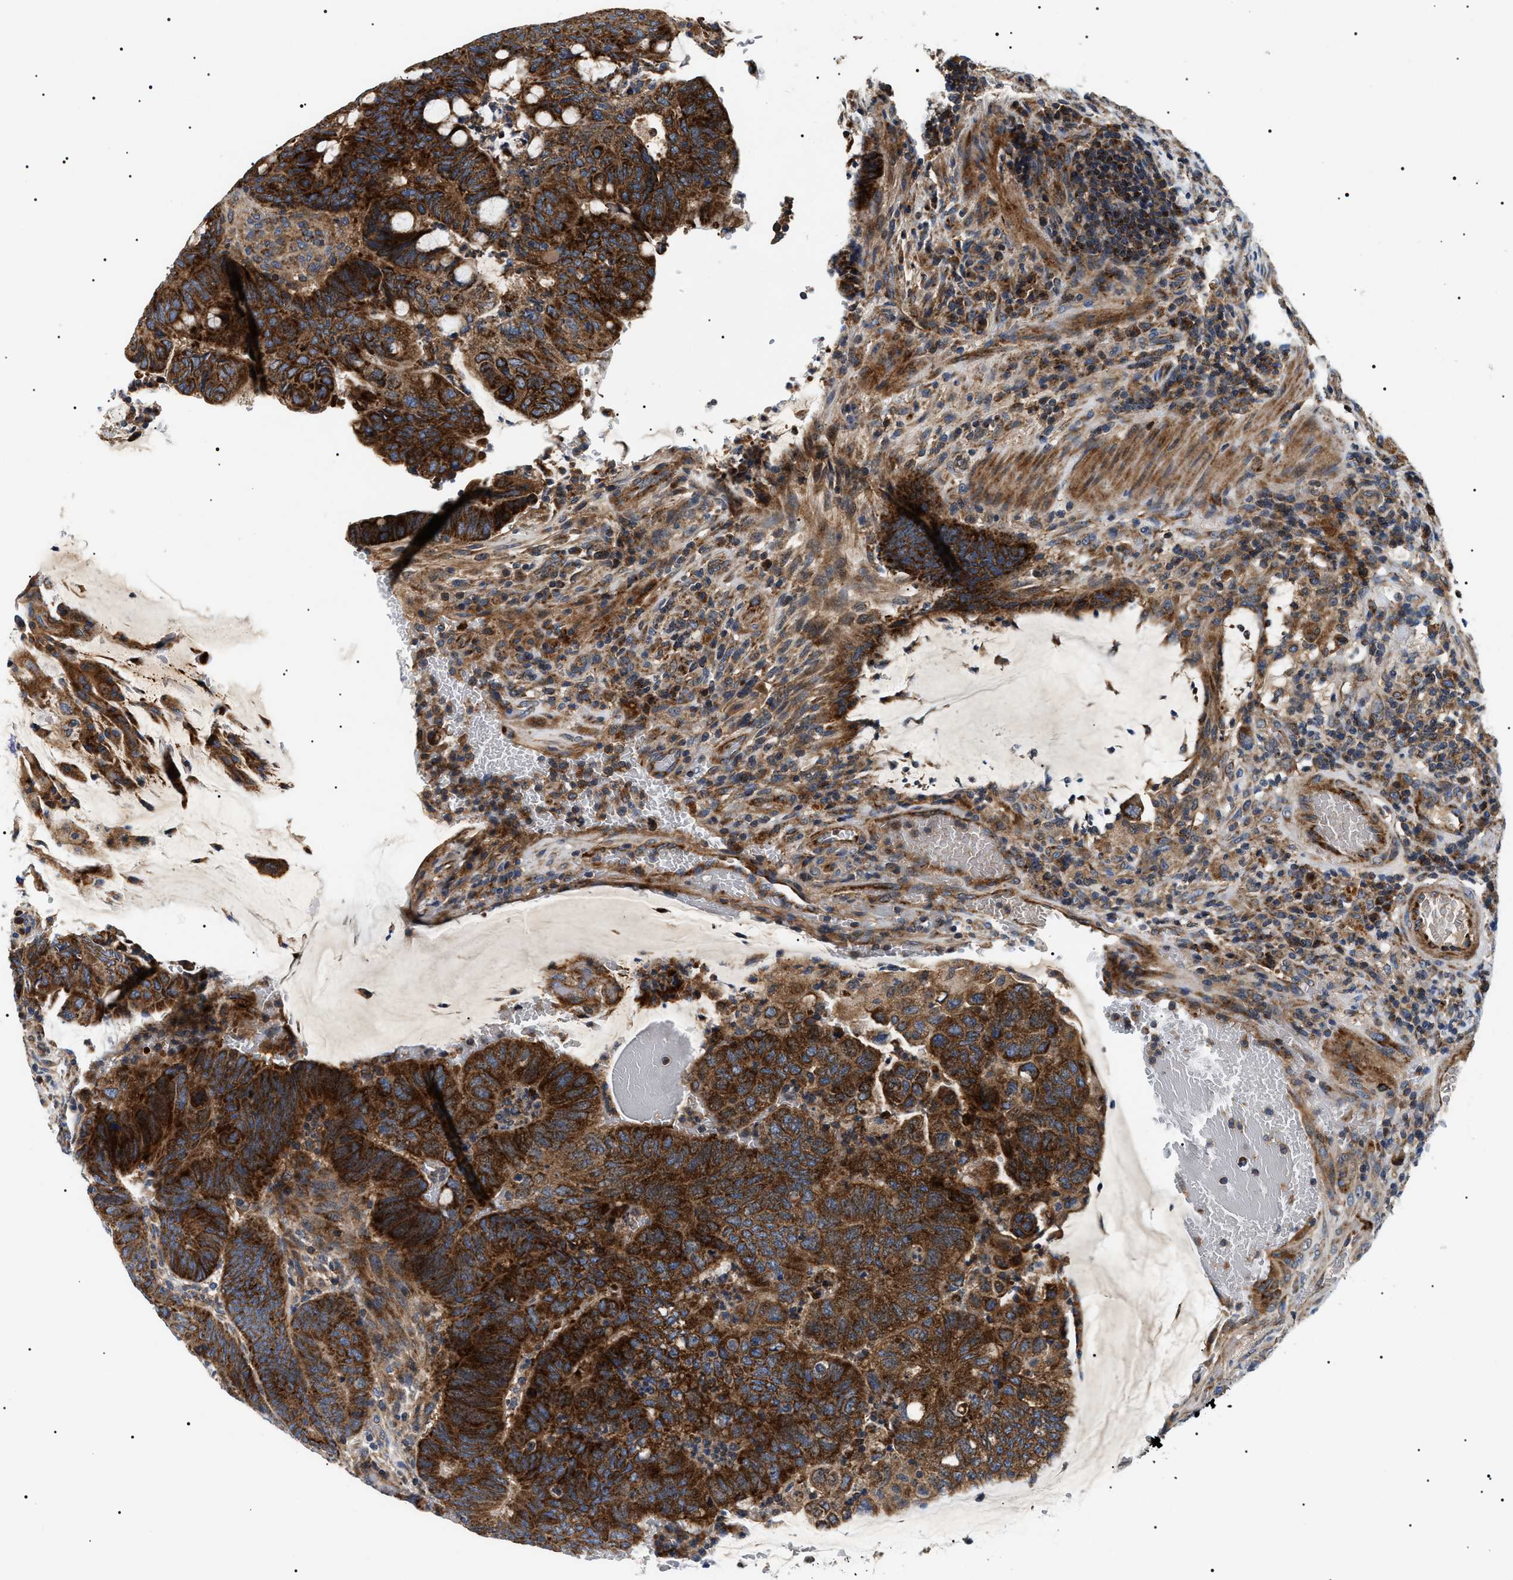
{"staining": {"intensity": "strong", "quantity": ">75%", "location": "cytoplasmic/membranous"}, "tissue": "colorectal cancer", "cell_type": "Tumor cells", "image_type": "cancer", "snomed": [{"axis": "morphology", "description": "Normal tissue, NOS"}, {"axis": "morphology", "description": "Adenocarcinoma, NOS"}, {"axis": "topography", "description": "Rectum"}, {"axis": "topography", "description": "Peripheral nerve tissue"}], "caption": "Immunohistochemical staining of colorectal cancer demonstrates high levels of strong cytoplasmic/membranous protein positivity in approximately >75% of tumor cells.", "gene": "OXSM", "patient": {"sex": "male", "age": 92}}